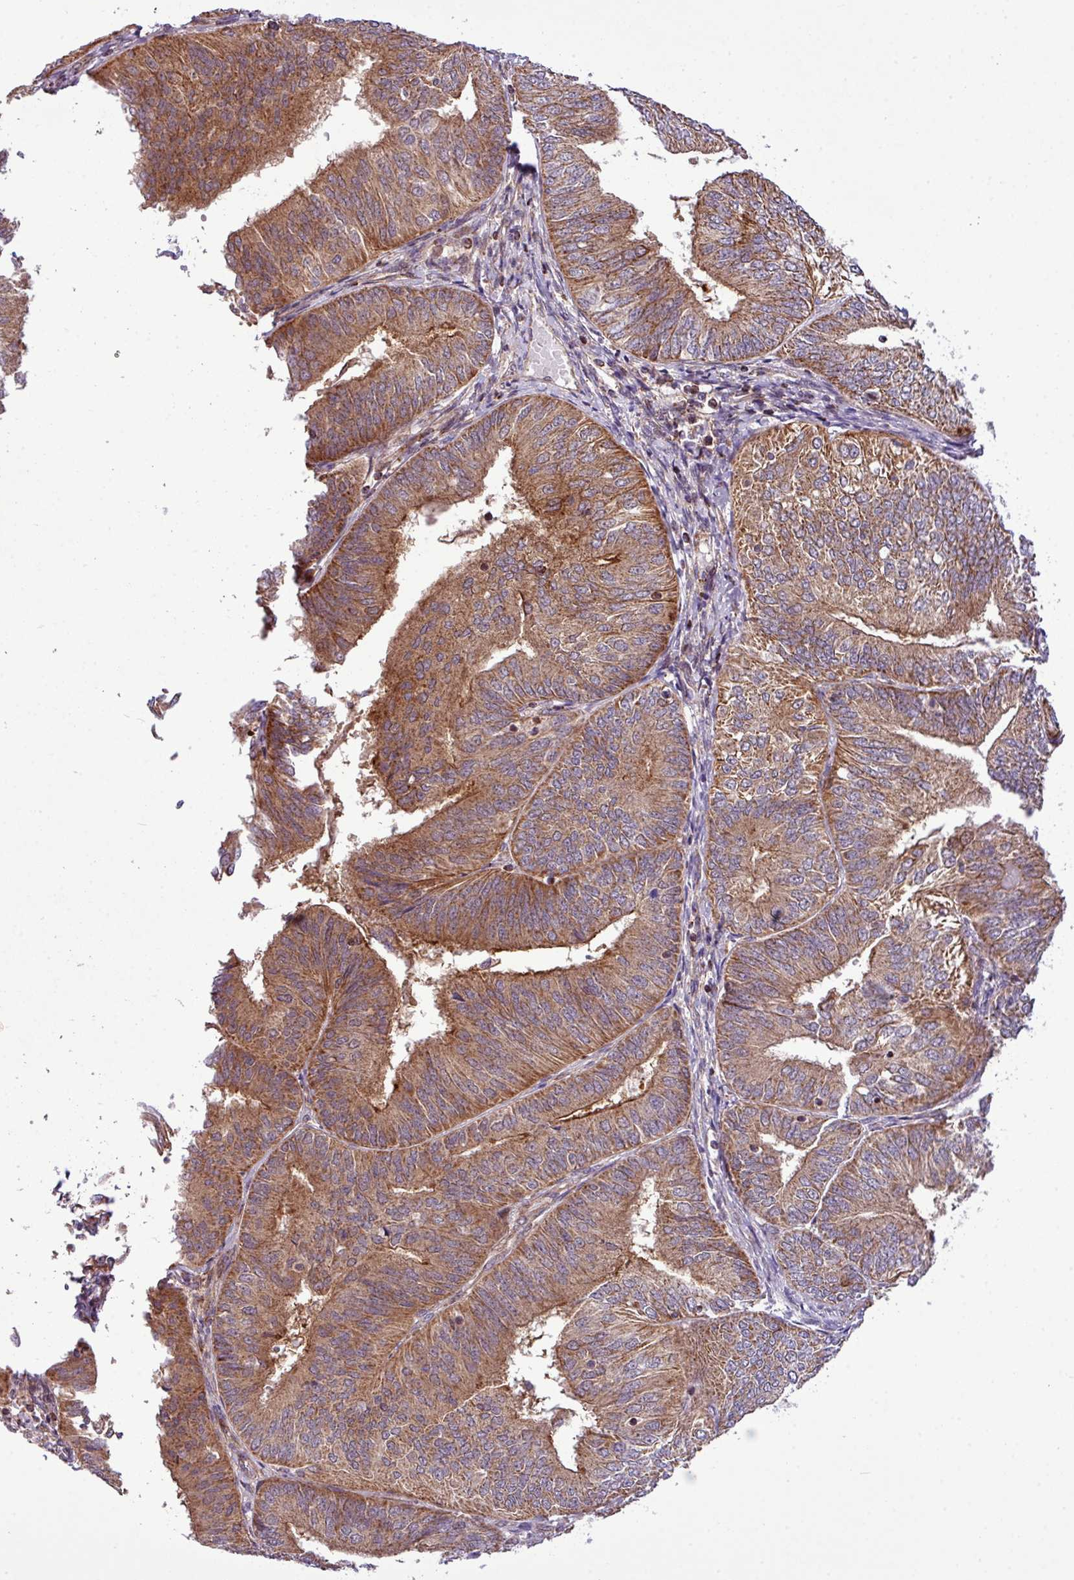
{"staining": {"intensity": "moderate", "quantity": ">75%", "location": "cytoplasmic/membranous"}, "tissue": "endometrial cancer", "cell_type": "Tumor cells", "image_type": "cancer", "snomed": [{"axis": "morphology", "description": "Adenocarcinoma, NOS"}, {"axis": "topography", "description": "Endometrium"}], "caption": "The photomicrograph displays a brown stain indicating the presence of a protein in the cytoplasmic/membranous of tumor cells in endometrial adenocarcinoma.", "gene": "B3GNT9", "patient": {"sex": "female", "age": 58}}